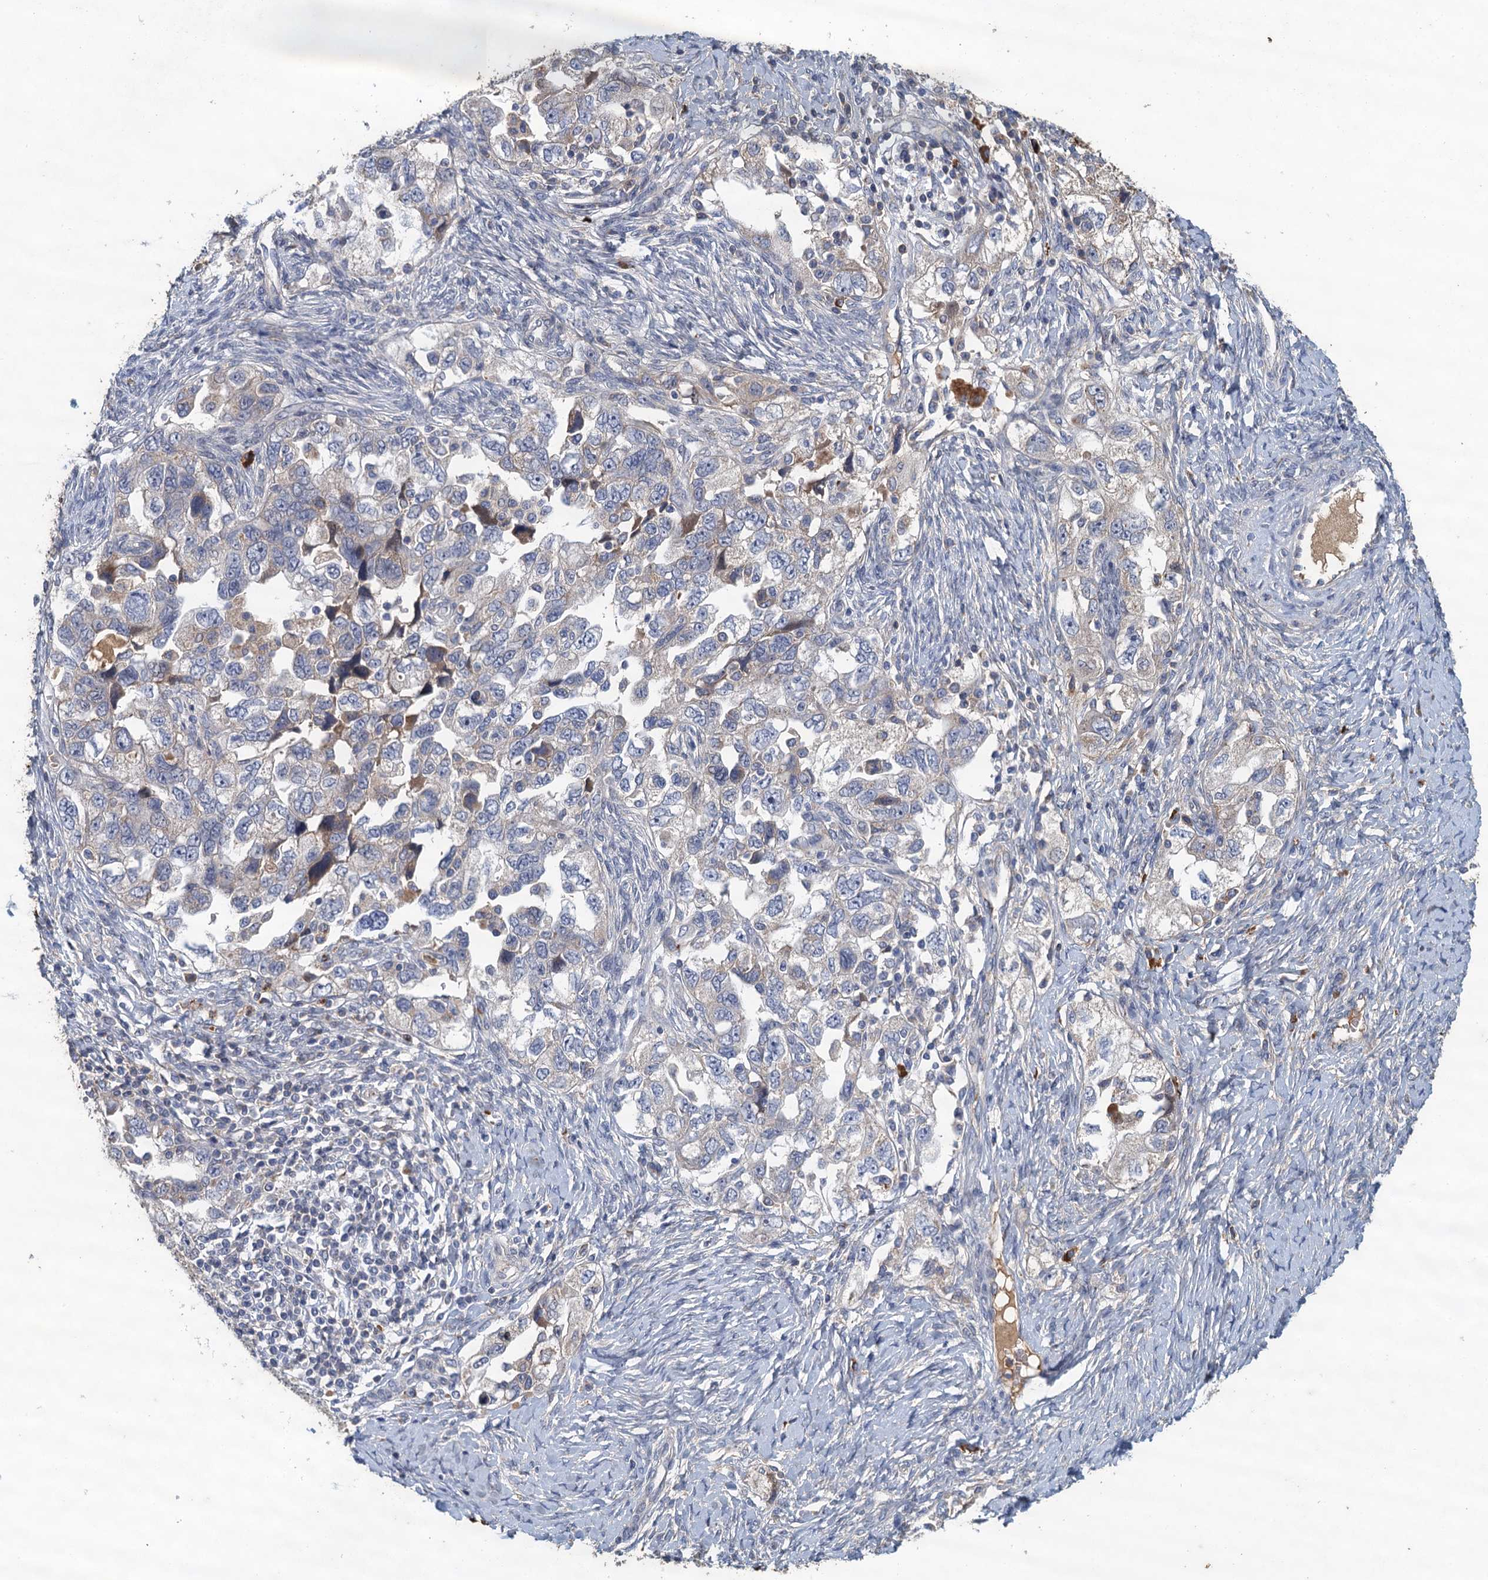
{"staining": {"intensity": "negative", "quantity": "none", "location": "none"}, "tissue": "ovarian cancer", "cell_type": "Tumor cells", "image_type": "cancer", "snomed": [{"axis": "morphology", "description": "Carcinoma, NOS"}, {"axis": "morphology", "description": "Cystadenocarcinoma, serous, NOS"}, {"axis": "topography", "description": "Ovary"}], "caption": "There is no significant staining in tumor cells of ovarian cancer (serous cystadenocarcinoma). (Brightfield microscopy of DAB (3,3'-diaminobenzidine) immunohistochemistry (IHC) at high magnification).", "gene": "TPCN1", "patient": {"sex": "female", "age": 69}}